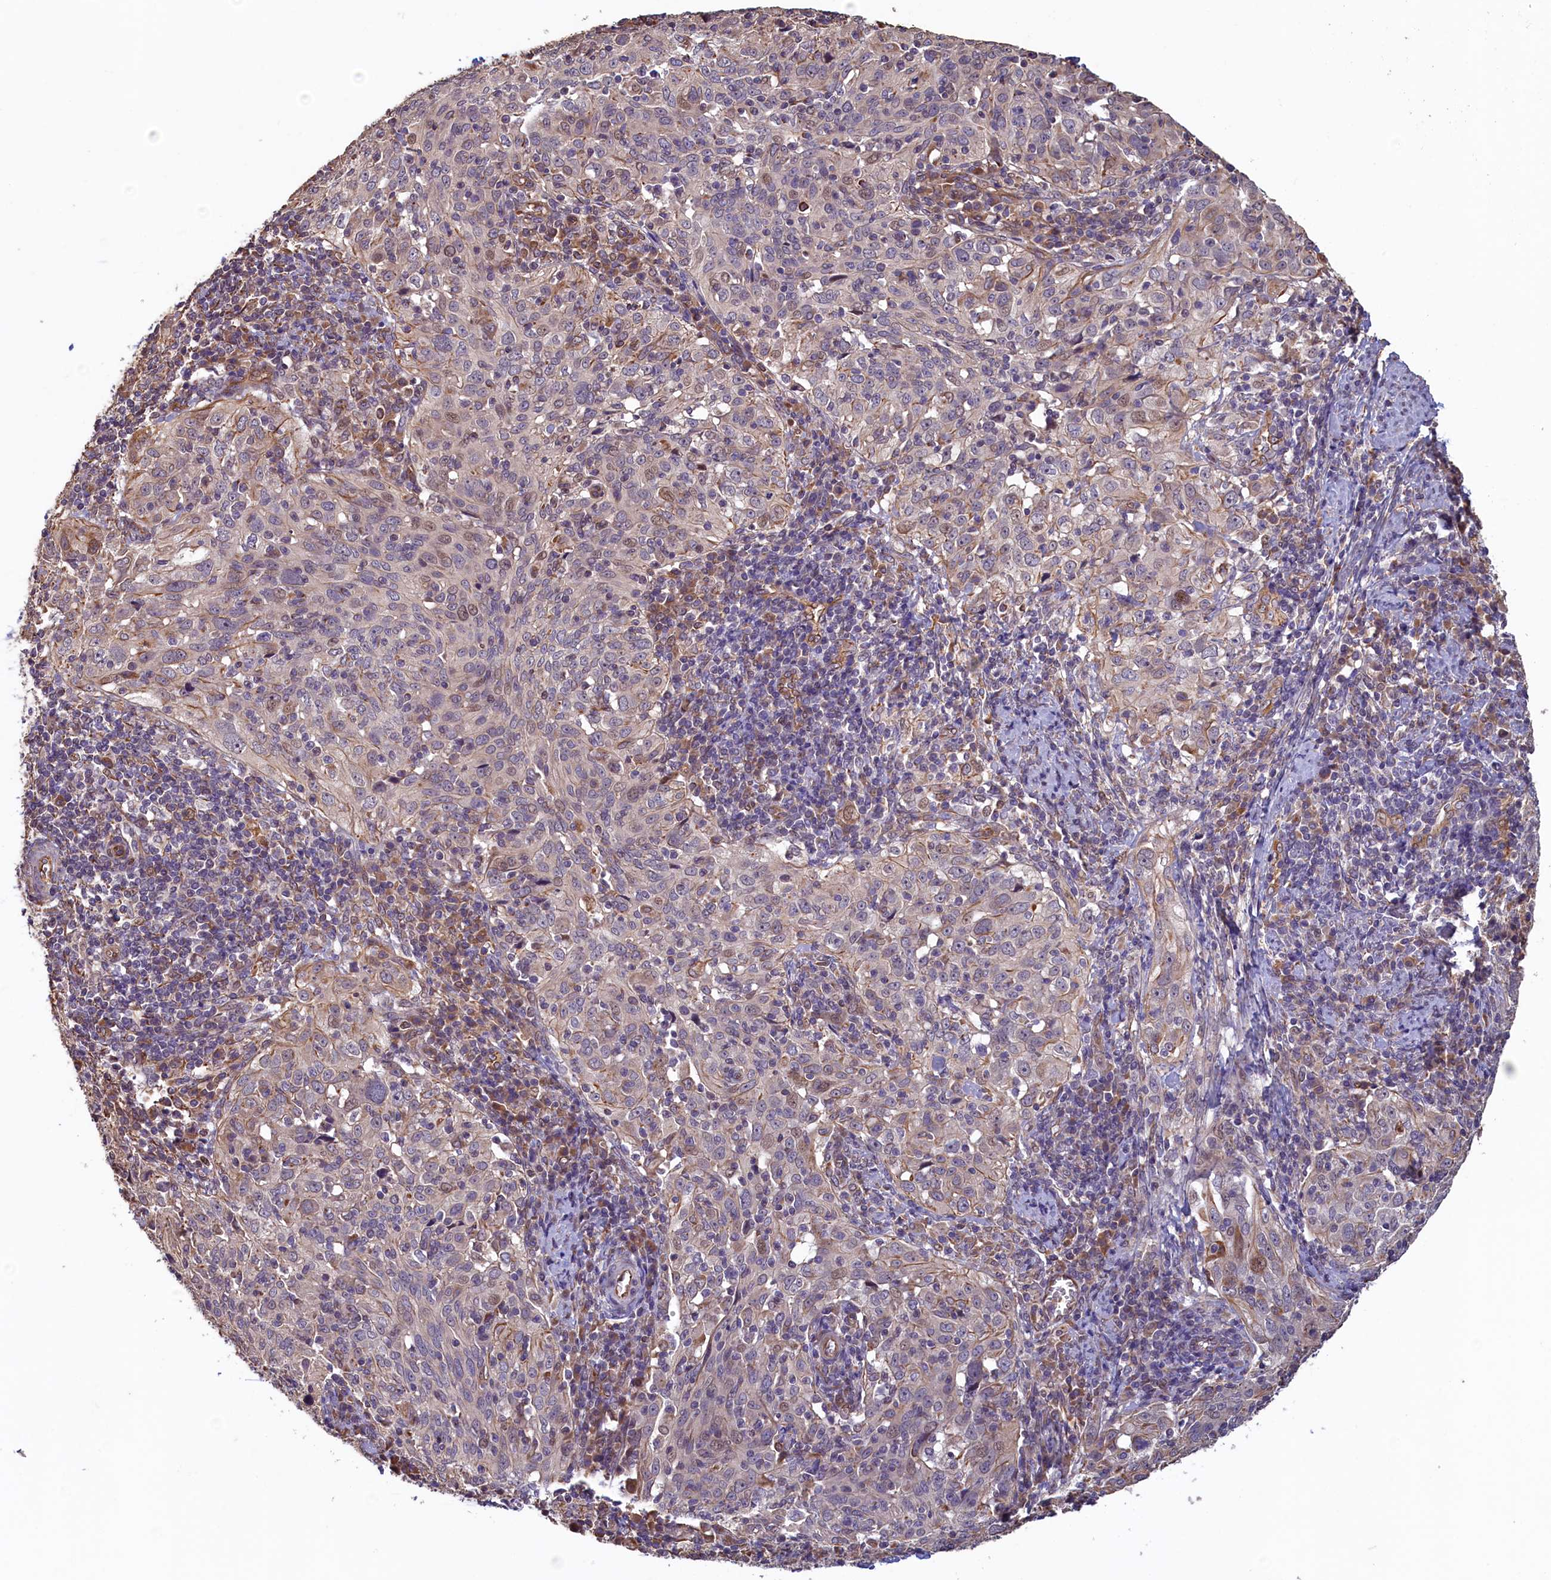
{"staining": {"intensity": "negative", "quantity": "none", "location": "none"}, "tissue": "cervical cancer", "cell_type": "Tumor cells", "image_type": "cancer", "snomed": [{"axis": "morphology", "description": "Normal tissue, NOS"}, {"axis": "morphology", "description": "Squamous cell carcinoma, NOS"}, {"axis": "topography", "description": "Cervix"}], "caption": "A histopathology image of human cervical cancer (squamous cell carcinoma) is negative for staining in tumor cells.", "gene": "ACSBG1", "patient": {"sex": "female", "age": 31}}